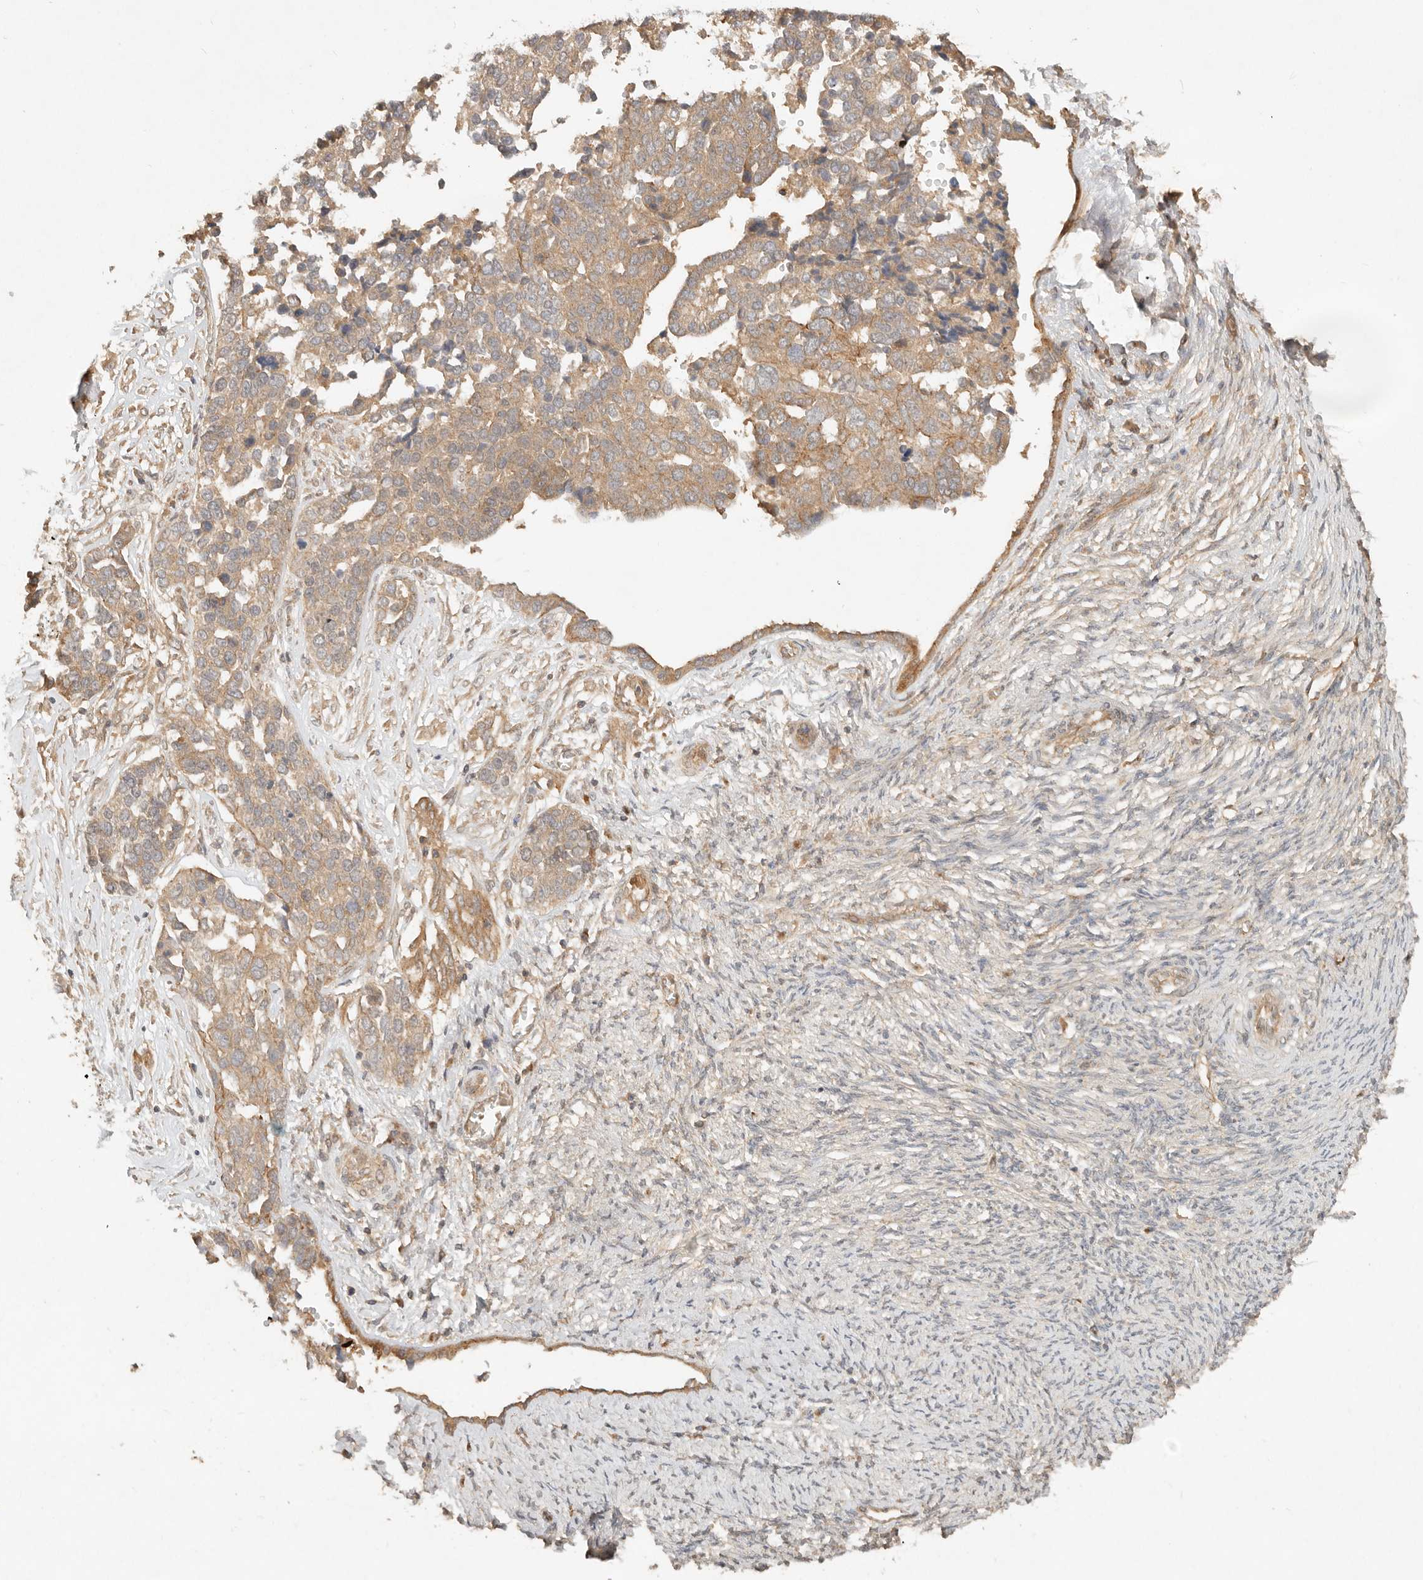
{"staining": {"intensity": "moderate", "quantity": ">75%", "location": "cytoplasmic/membranous"}, "tissue": "ovarian cancer", "cell_type": "Tumor cells", "image_type": "cancer", "snomed": [{"axis": "morphology", "description": "Cystadenocarcinoma, serous, NOS"}, {"axis": "topography", "description": "Ovary"}], "caption": "A brown stain shows moderate cytoplasmic/membranous expression of a protein in ovarian cancer (serous cystadenocarcinoma) tumor cells.", "gene": "HECTD3", "patient": {"sex": "female", "age": 44}}